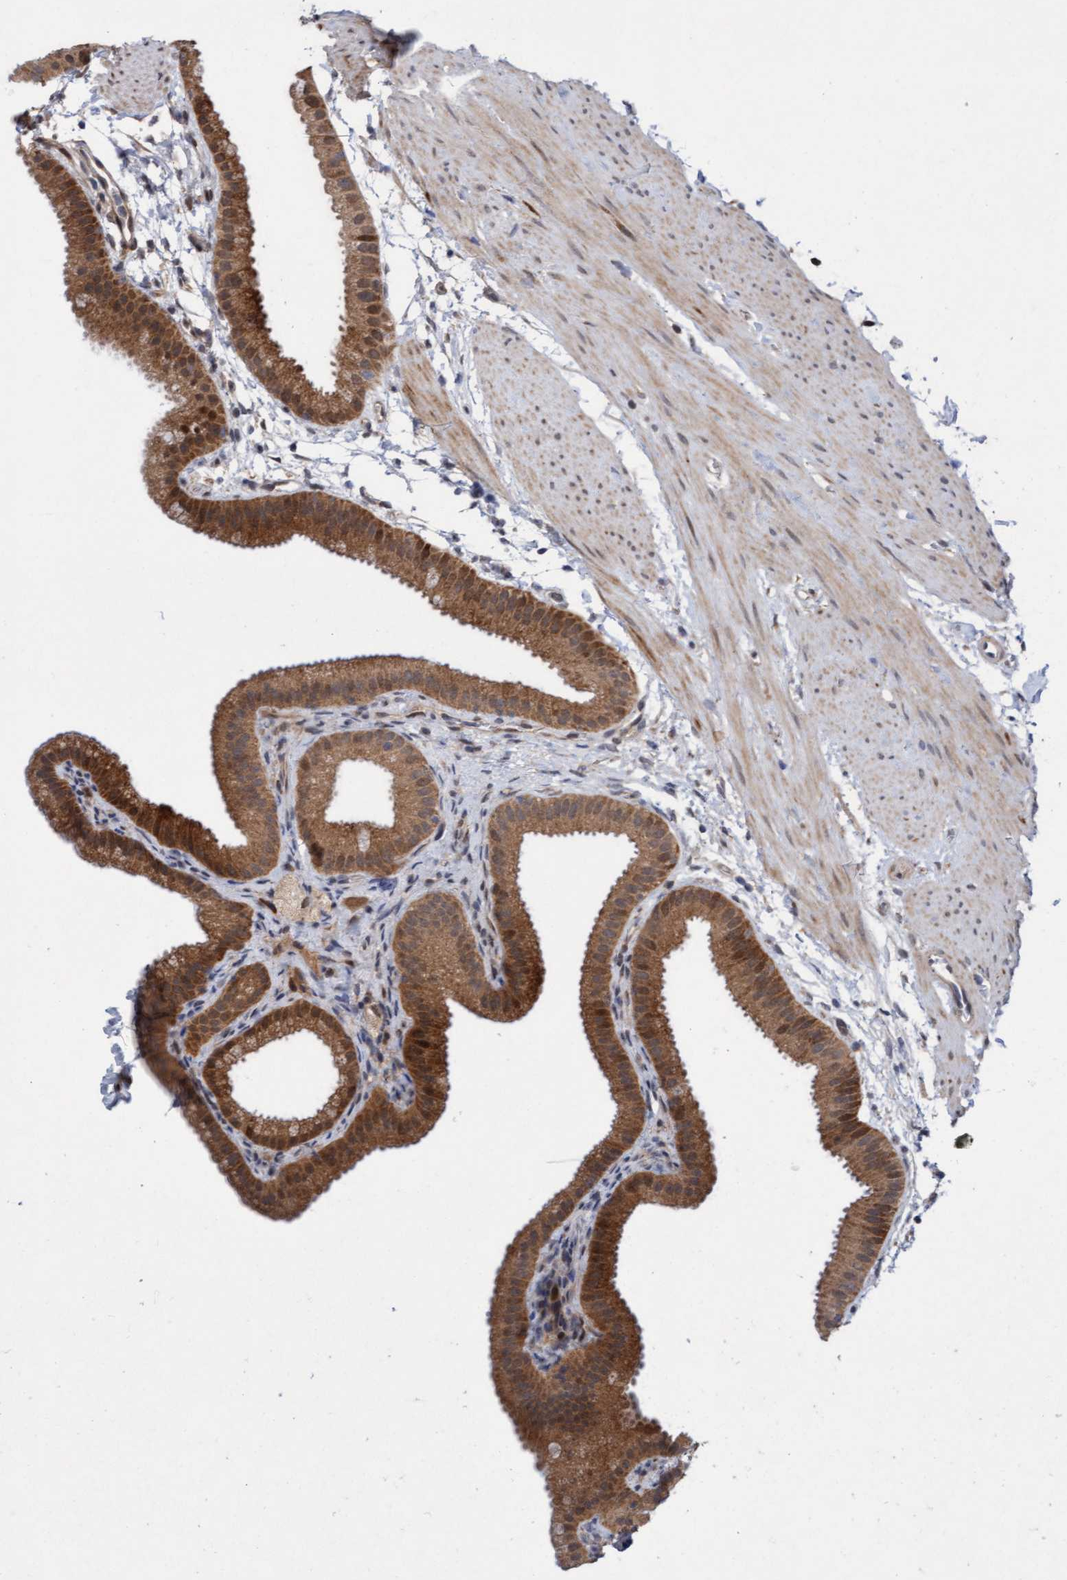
{"staining": {"intensity": "strong", "quantity": ">75%", "location": "cytoplasmic/membranous,nuclear"}, "tissue": "gallbladder", "cell_type": "Glandular cells", "image_type": "normal", "snomed": [{"axis": "morphology", "description": "Normal tissue, NOS"}, {"axis": "topography", "description": "Gallbladder"}], "caption": "High-power microscopy captured an IHC photomicrograph of benign gallbladder, revealing strong cytoplasmic/membranous,nuclear expression in approximately >75% of glandular cells.", "gene": "TANC2", "patient": {"sex": "female", "age": 64}}